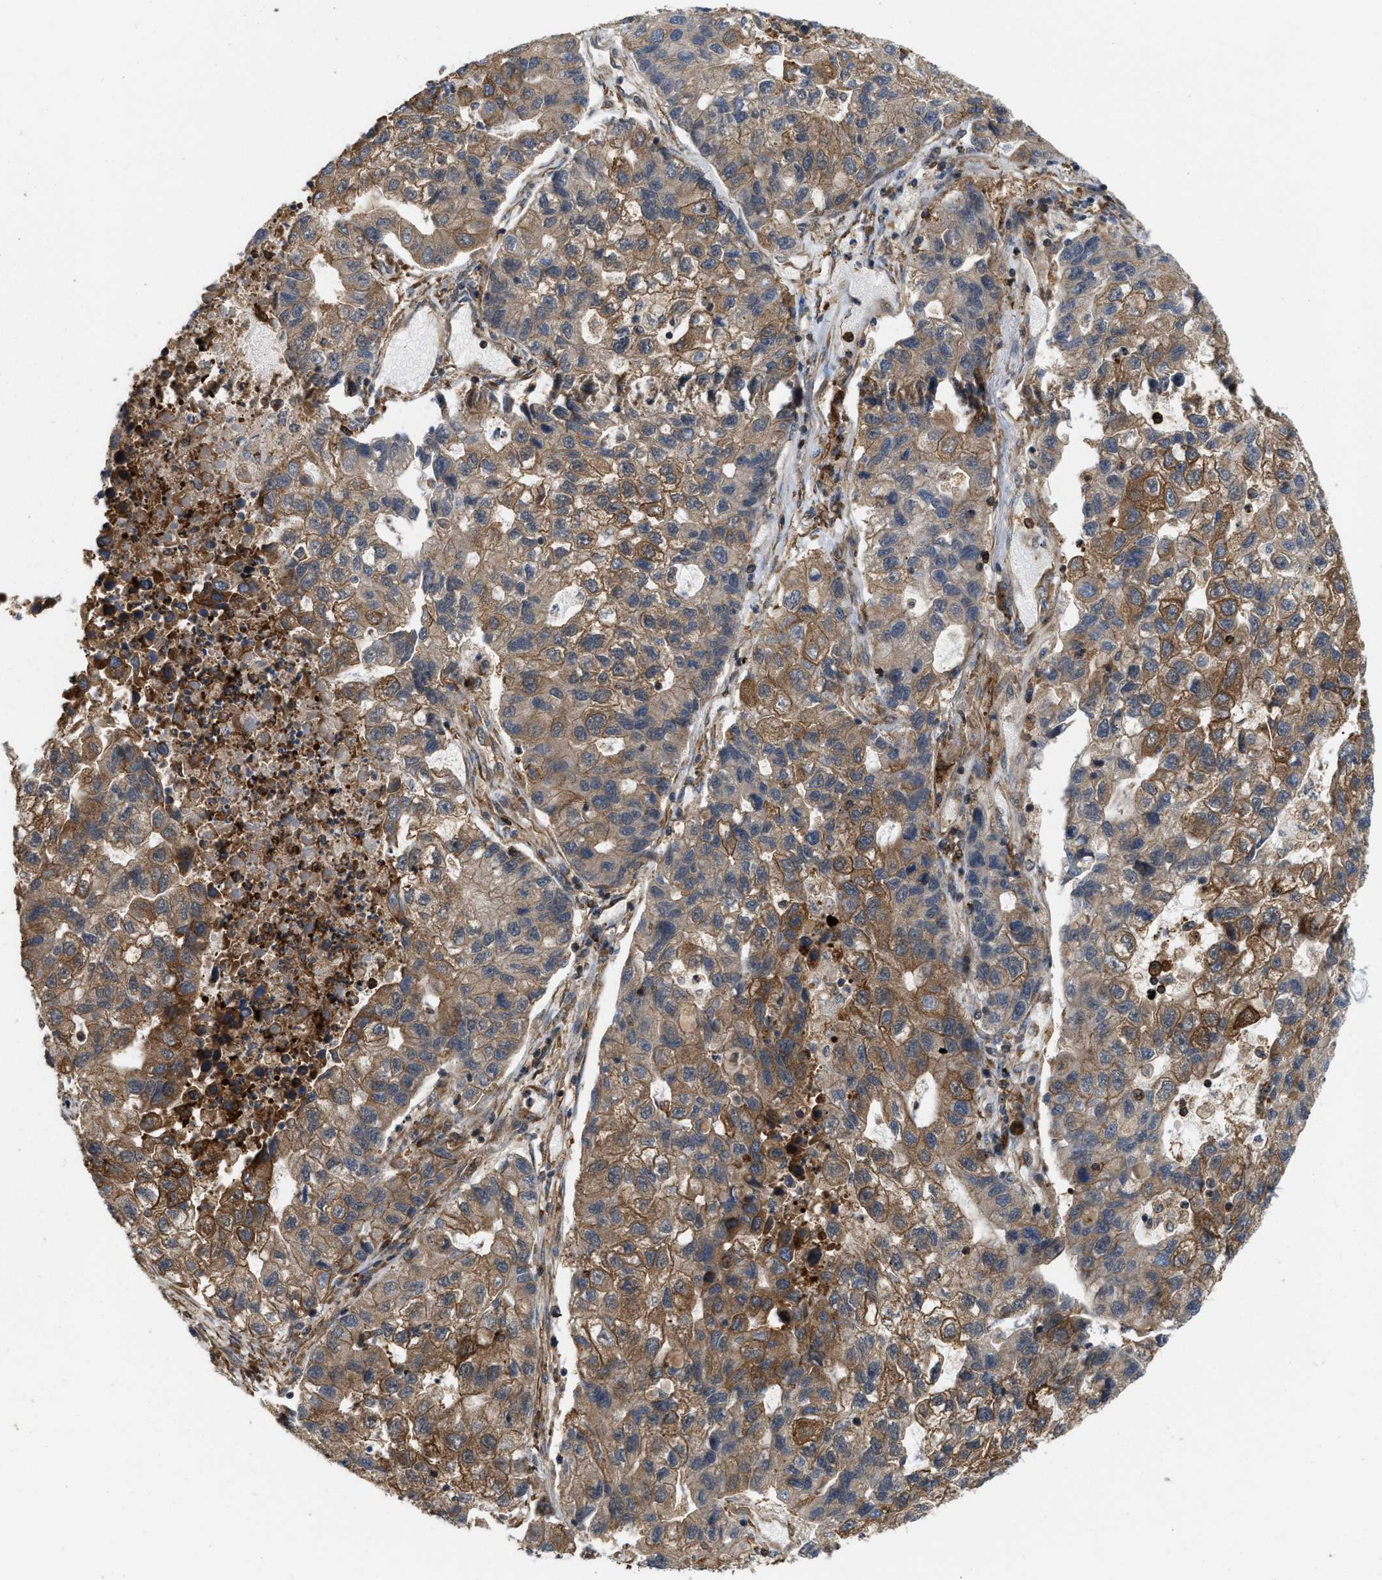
{"staining": {"intensity": "moderate", "quantity": ">75%", "location": "cytoplasmic/membranous"}, "tissue": "lung cancer", "cell_type": "Tumor cells", "image_type": "cancer", "snomed": [{"axis": "morphology", "description": "Adenocarcinoma, NOS"}, {"axis": "topography", "description": "Lung"}], "caption": "This is a histology image of immunohistochemistry staining of lung cancer (adenocarcinoma), which shows moderate positivity in the cytoplasmic/membranous of tumor cells.", "gene": "IQCE", "patient": {"sex": "female", "age": 51}}